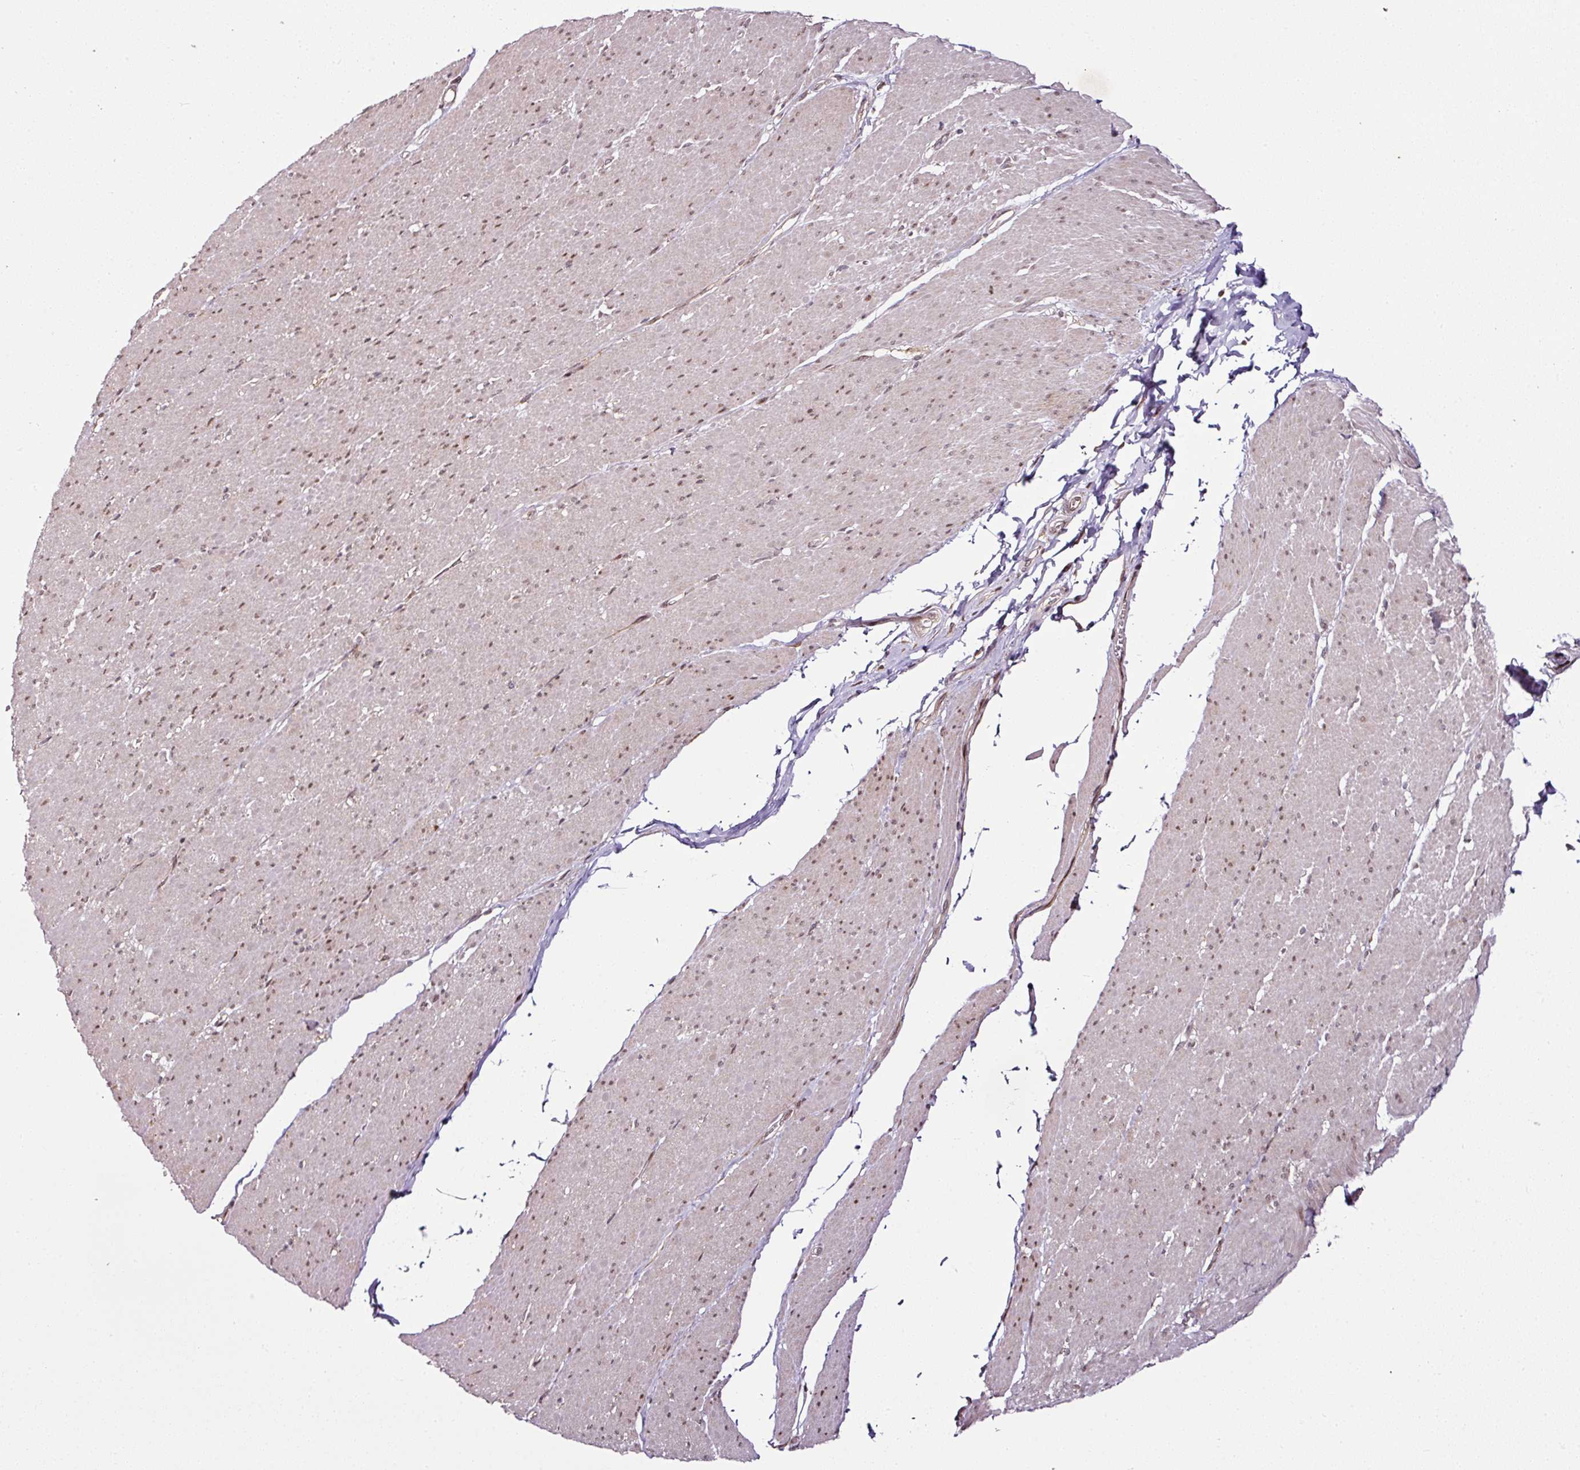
{"staining": {"intensity": "moderate", "quantity": ">75%", "location": "nuclear"}, "tissue": "smooth muscle", "cell_type": "Smooth muscle cells", "image_type": "normal", "snomed": [{"axis": "morphology", "description": "Normal tissue, NOS"}, {"axis": "topography", "description": "Smooth muscle"}, {"axis": "topography", "description": "Rectum"}], "caption": "IHC of normal human smooth muscle exhibits medium levels of moderate nuclear staining in approximately >75% of smooth muscle cells.", "gene": "COPRS", "patient": {"sex": "male", "age": 53}}